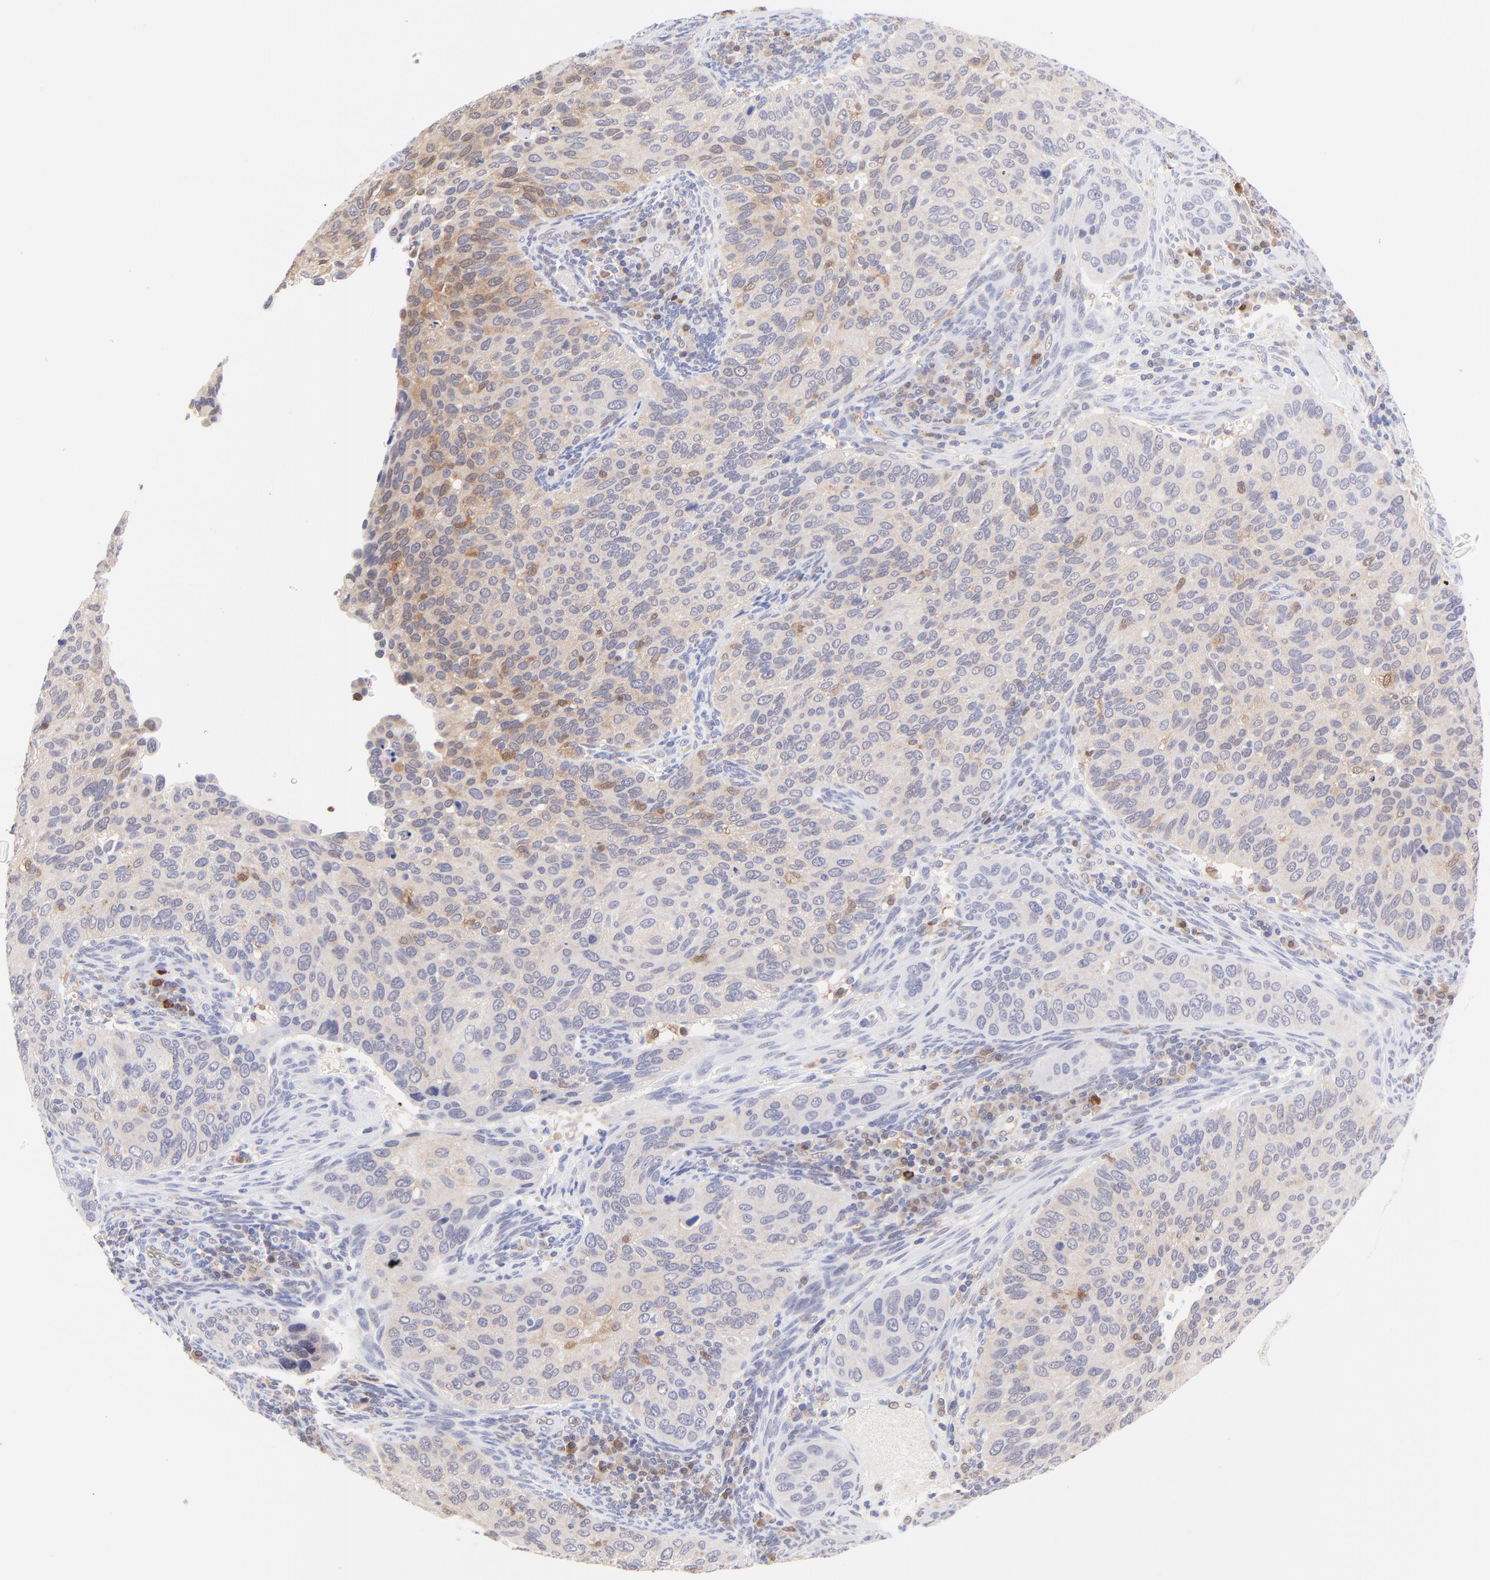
{"staining": {"intensity": "weak", "quantity": "25%-75%", "location": "cytoplasmic/membranous"}, "tissue": "cervical cancer", "cell_type": "Tumor cells", "image_type": "cancer", "snomed": [{"axis": "morphology", "description": "Adenocarcinoma, NOS"}, {"axis": "topography", "description": "Cervix"}], "caption": "A high-resolution photomicrograph shows immunohistochemistry staining of cervical cancer (adenocarcinoma), which reveals weak cytoplasmic/membranous expression in approximately 25%-75% of tumor cells. Immunohistochemistry stains the protein in brown and the nuclei are stained blue.", "gene": "HYAL1", "patient": {"sex": "female", "age": 29}}